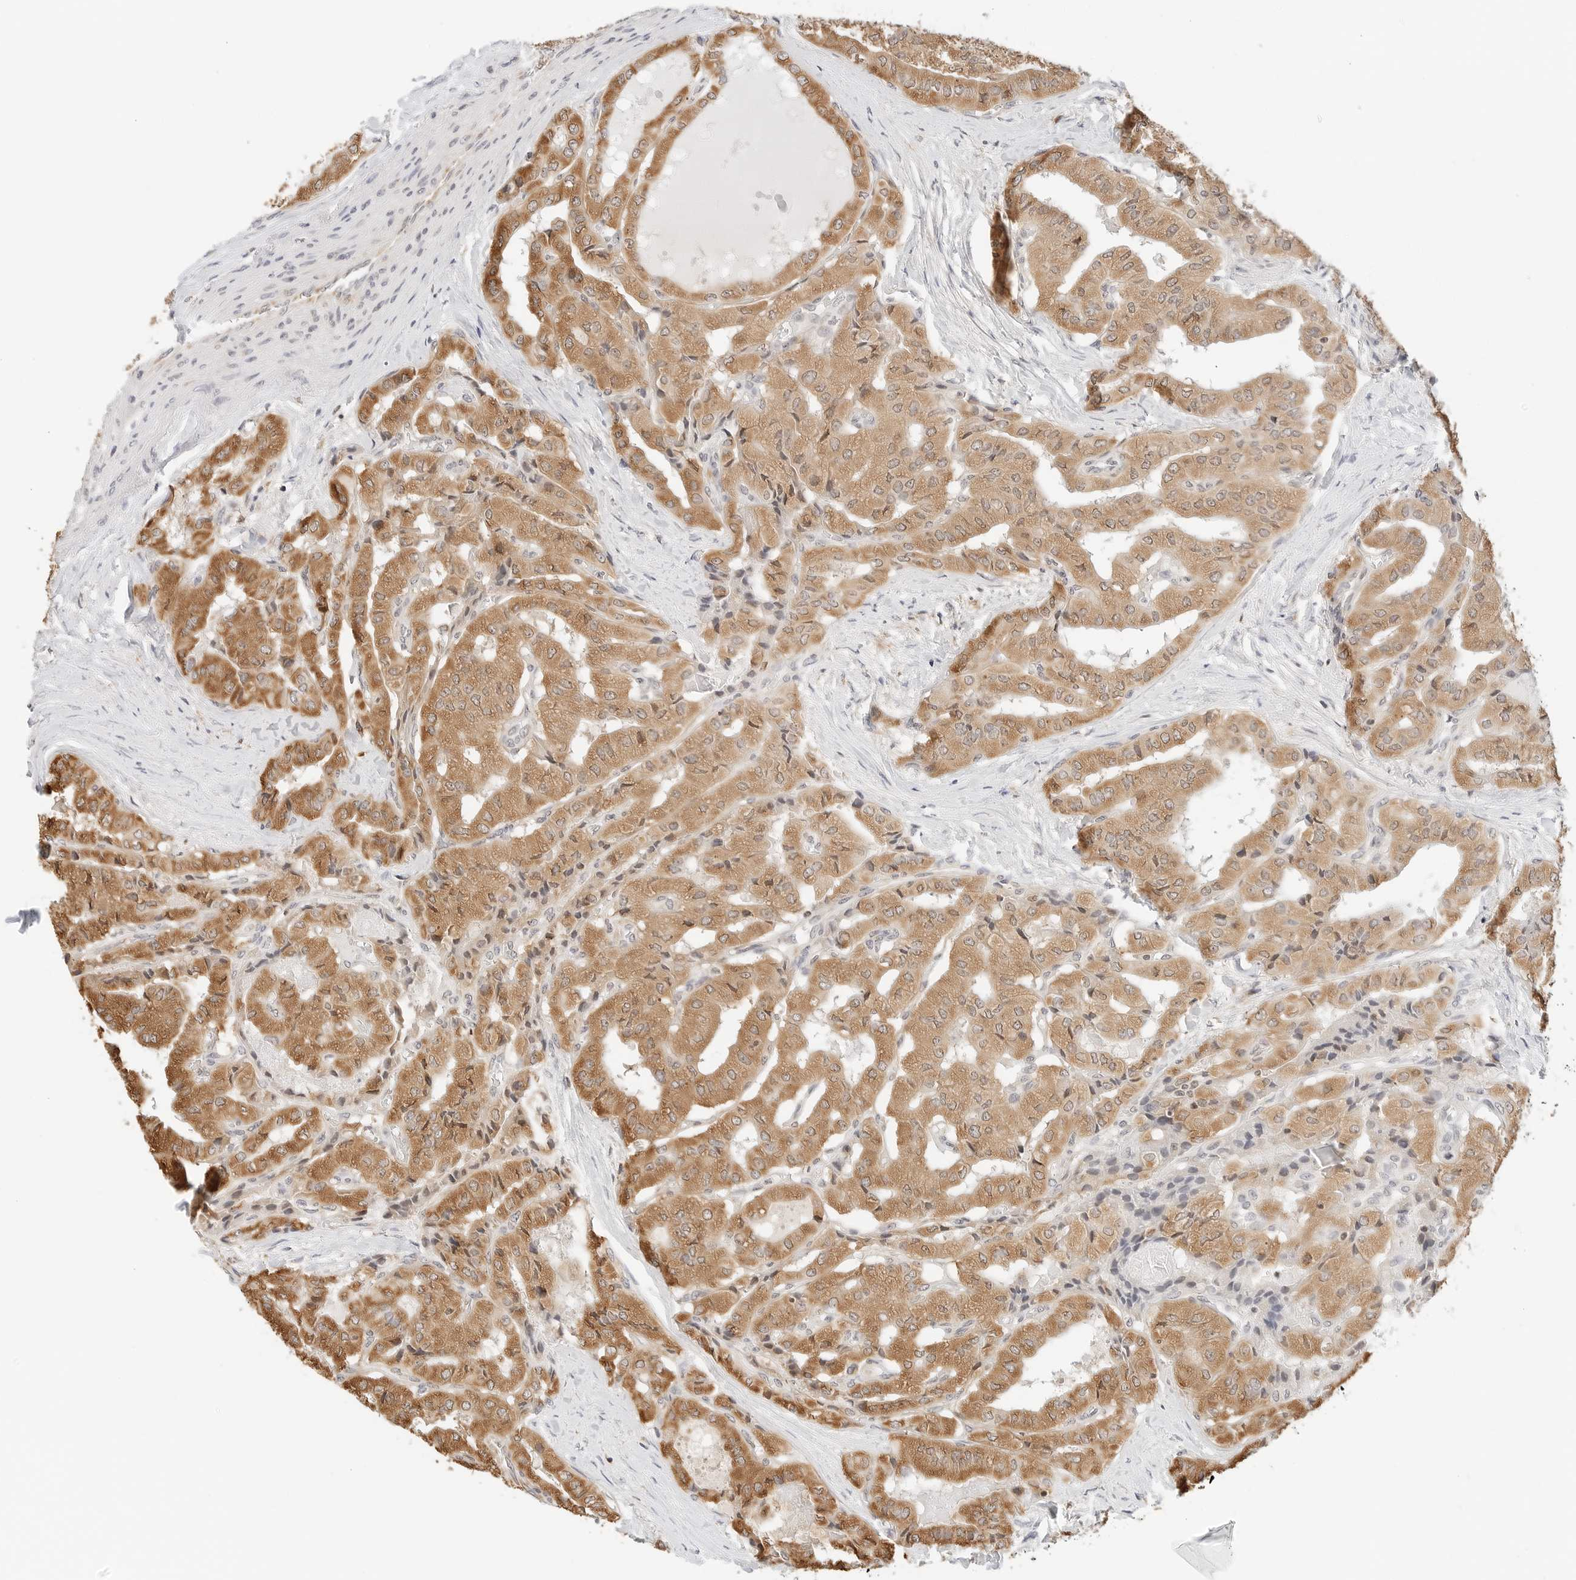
{"staining": {"intensity": "moderate", "quantity": ">75%", "location": "cytoplasmic/membranous"}, "tissue": "thyroid cancer", "cell_type": "Tumor cells", "image_type": "cancer", "snomed": [{"axis": "morphology", "description": "Papillary adenocarcinoma, NOS"}, {"axis": "topography", "description": "Thyroid gland"}], "caption": "This is a histology image of immunohistochemistry staining of thyroid cancer (papillary adenocarcinoma), which shows moderate staining in the cytoplasmic/membranous of tumor cells.", "gene": "ATL1", "patient": {"sex": "female", "age": 59}}